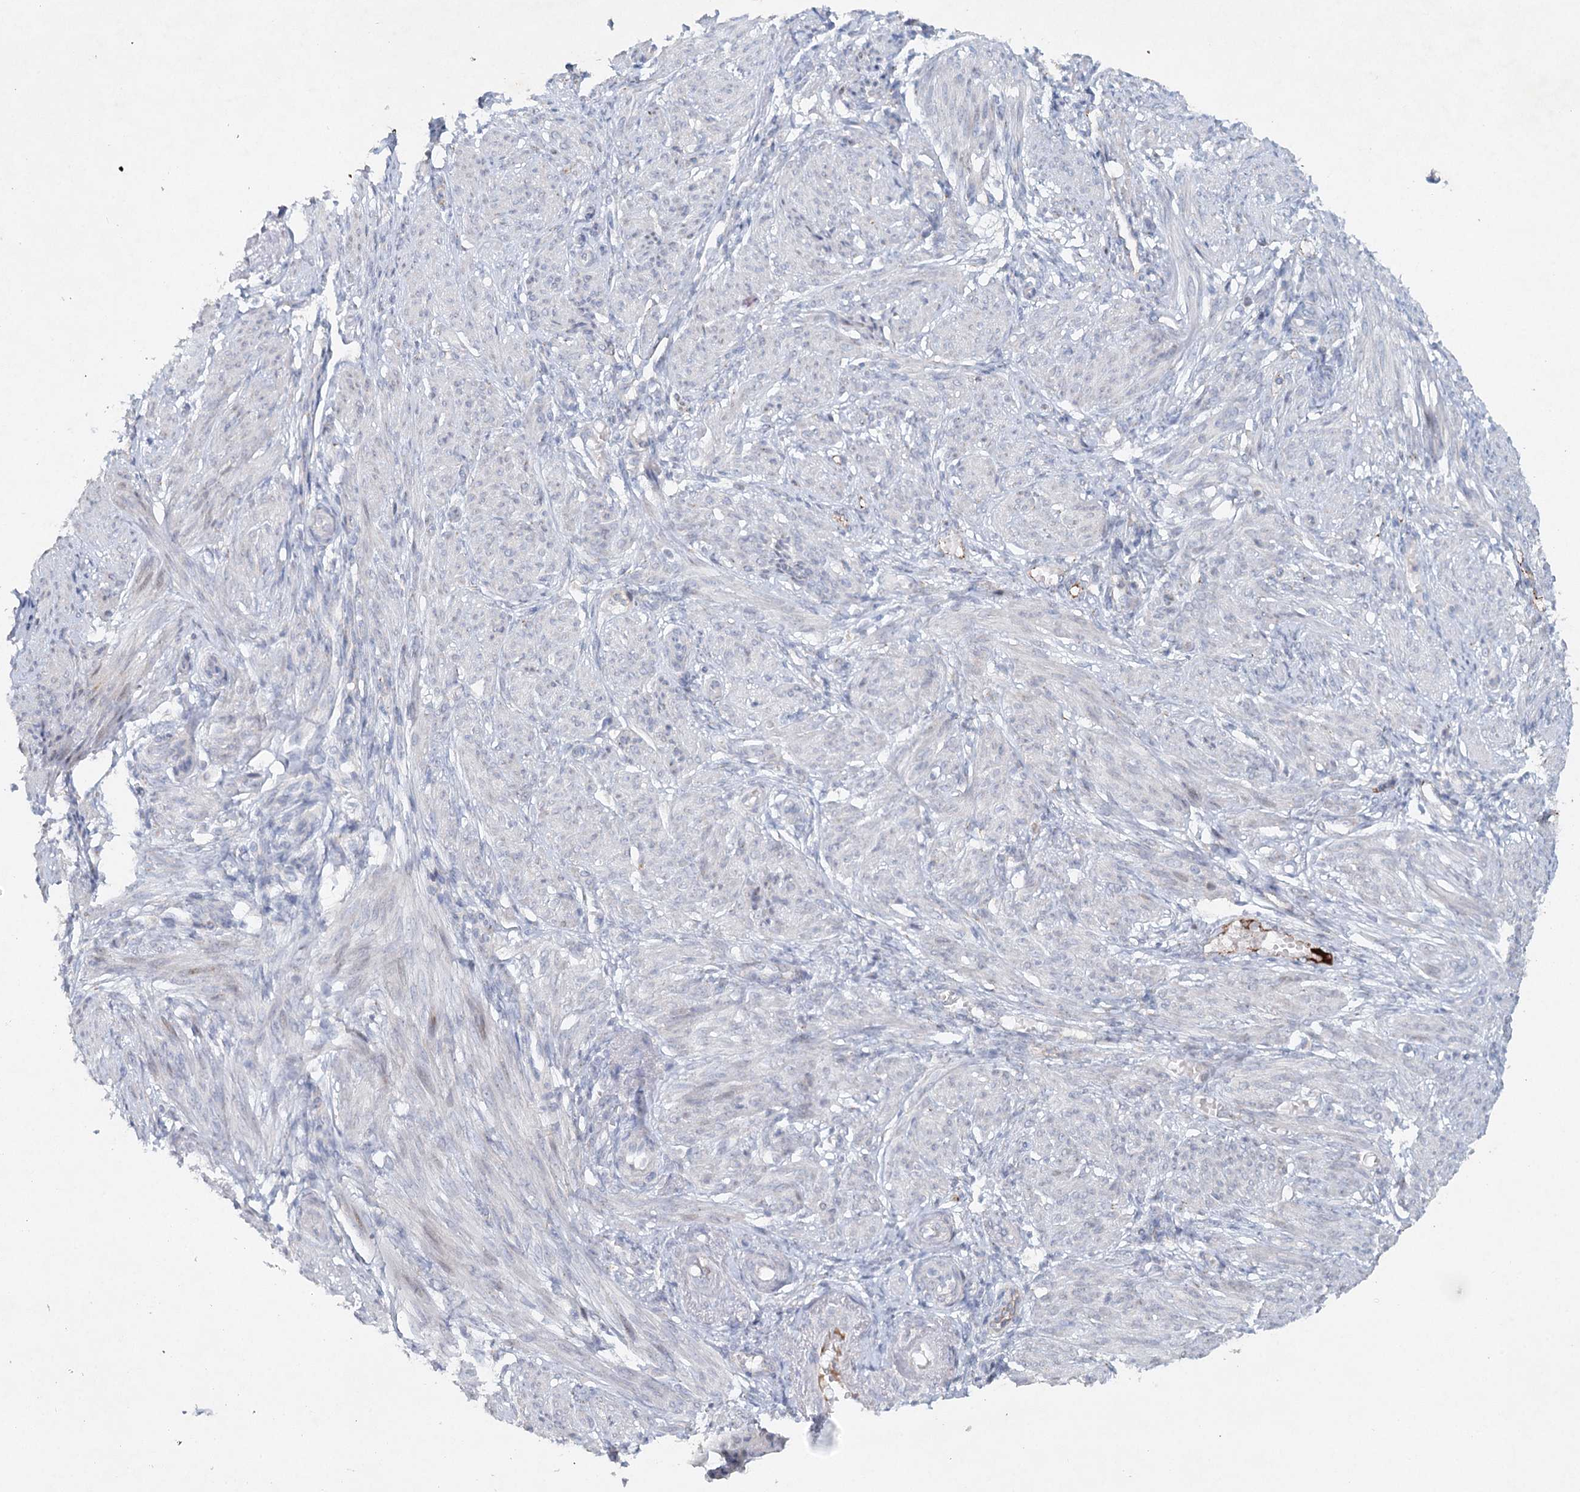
{"staining": {"intensity": "weak", "quantity": "<25%", "location": "cytoplasmic/membranous"}, "tissue": "smooth muscle", "cell_type": "Smooth muscle cells", "image_type": "normal", "snomed": [{"axis": "morphology", "description": "Normal tissue, NOS"}, {"axis": "topography", "description": "Smooth muscle"}], "caption": "This histopathology image is of benign smooth muscle stained with IHC to label a protein in brown with the nuclei are counter-stained blue. There is no staining in smooth muscle cells. Nuclei are stained in blue.", "gene": "RFX6", "patient": {"sex": "female", "age": 39}}